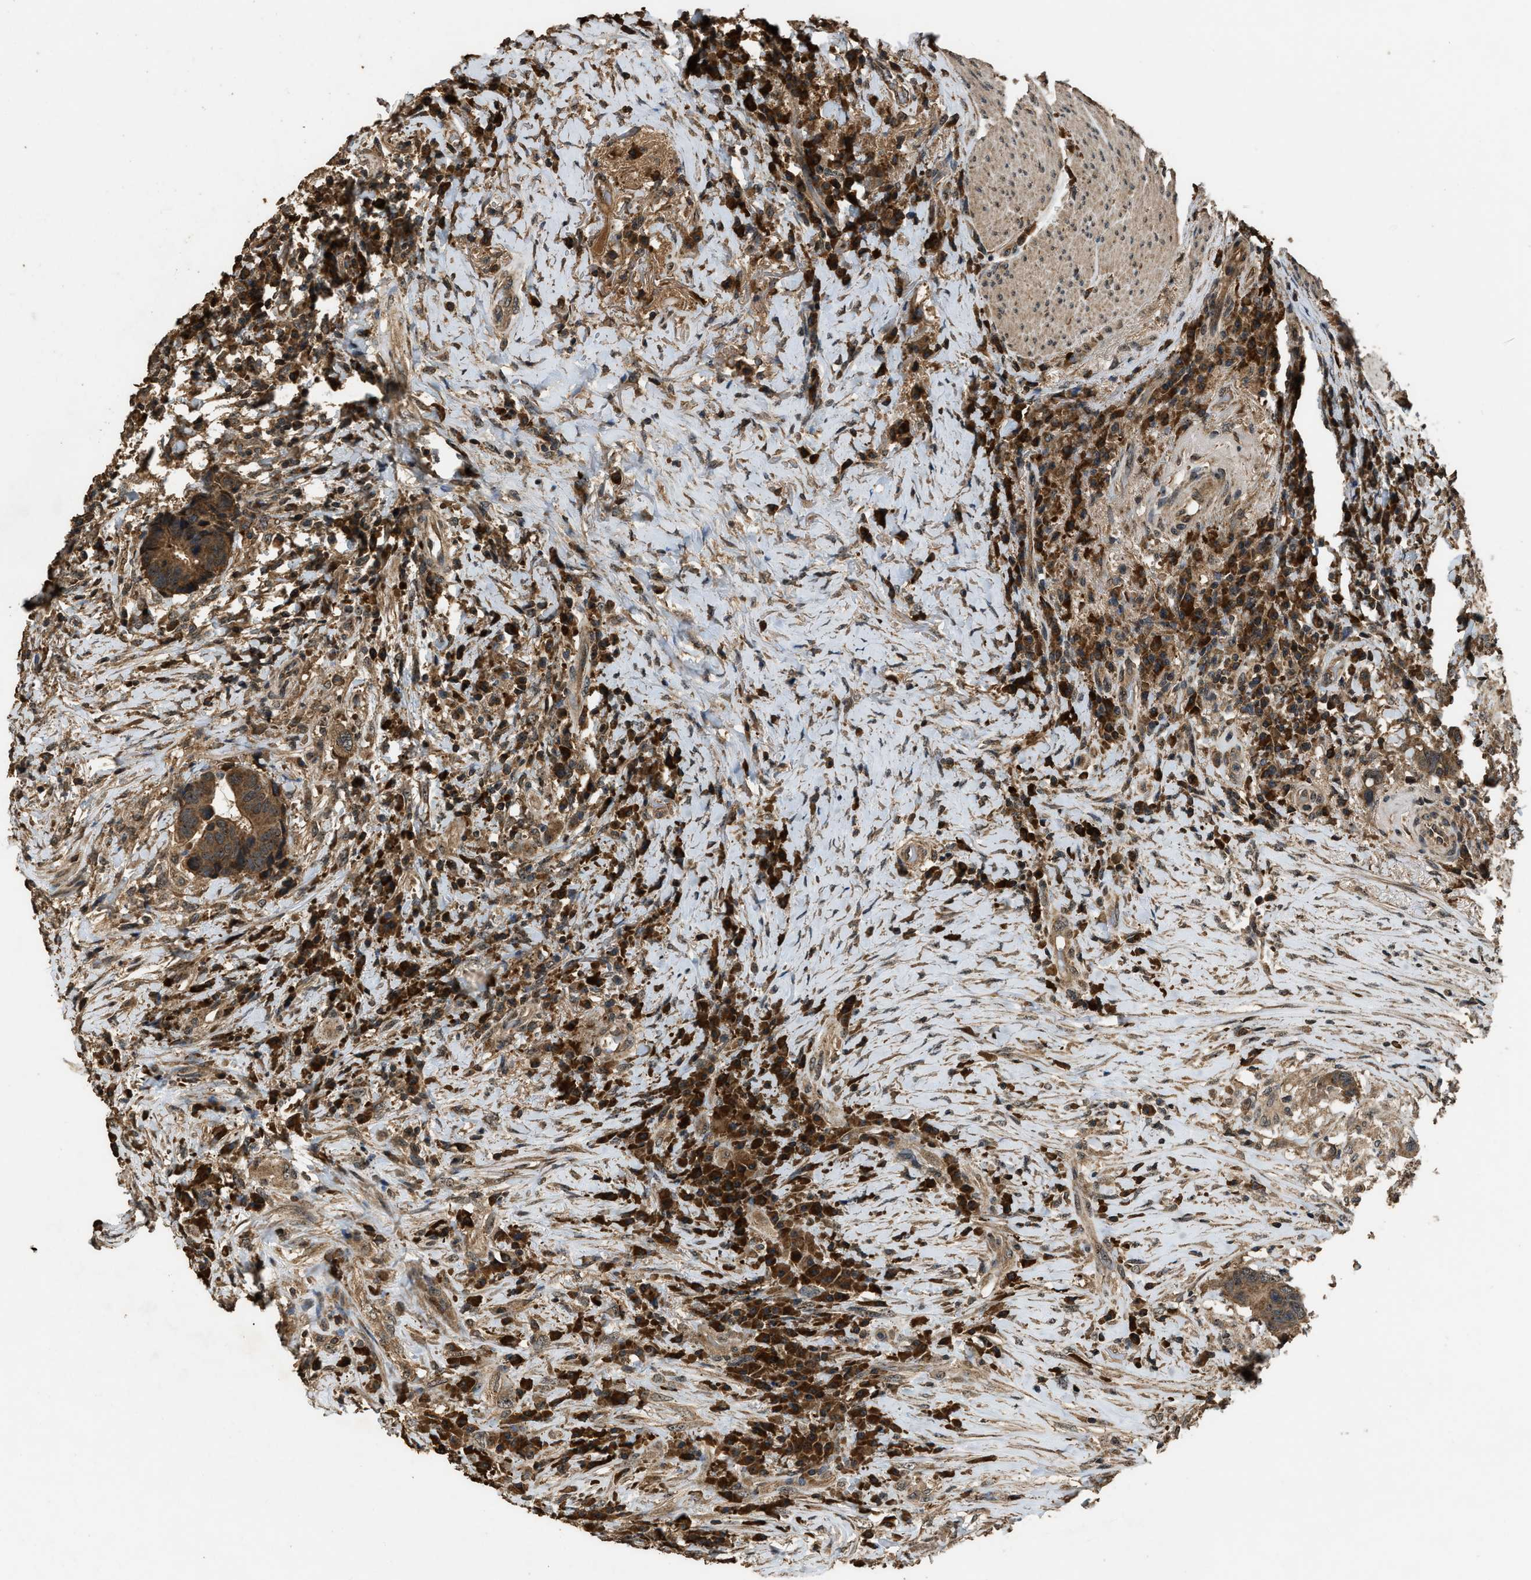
{"staining": {"intensity": "moderate", "quantity": ">75%", "location": "cytoplasmic/membranous,nuclear"}, "tissue": "colorectal cancer", "cell_type": "Tumor cells", "image_type": "cancer", "snomed": [{"axis": "morphology", "description": "Adenocarcinoma, NOS"}, {"axis": "topography", "description": "Rectum"}], "caption": "This image demonstrates immunohistochemistry staining of human colorectal cancer (adenocarcinoma), with medium moderate cytoplasmic/membranous and nuclear expression in approximately >75% of tumor cells.", "gene": "DENND6B", "patient": {"sex": "female", "age": 89}}